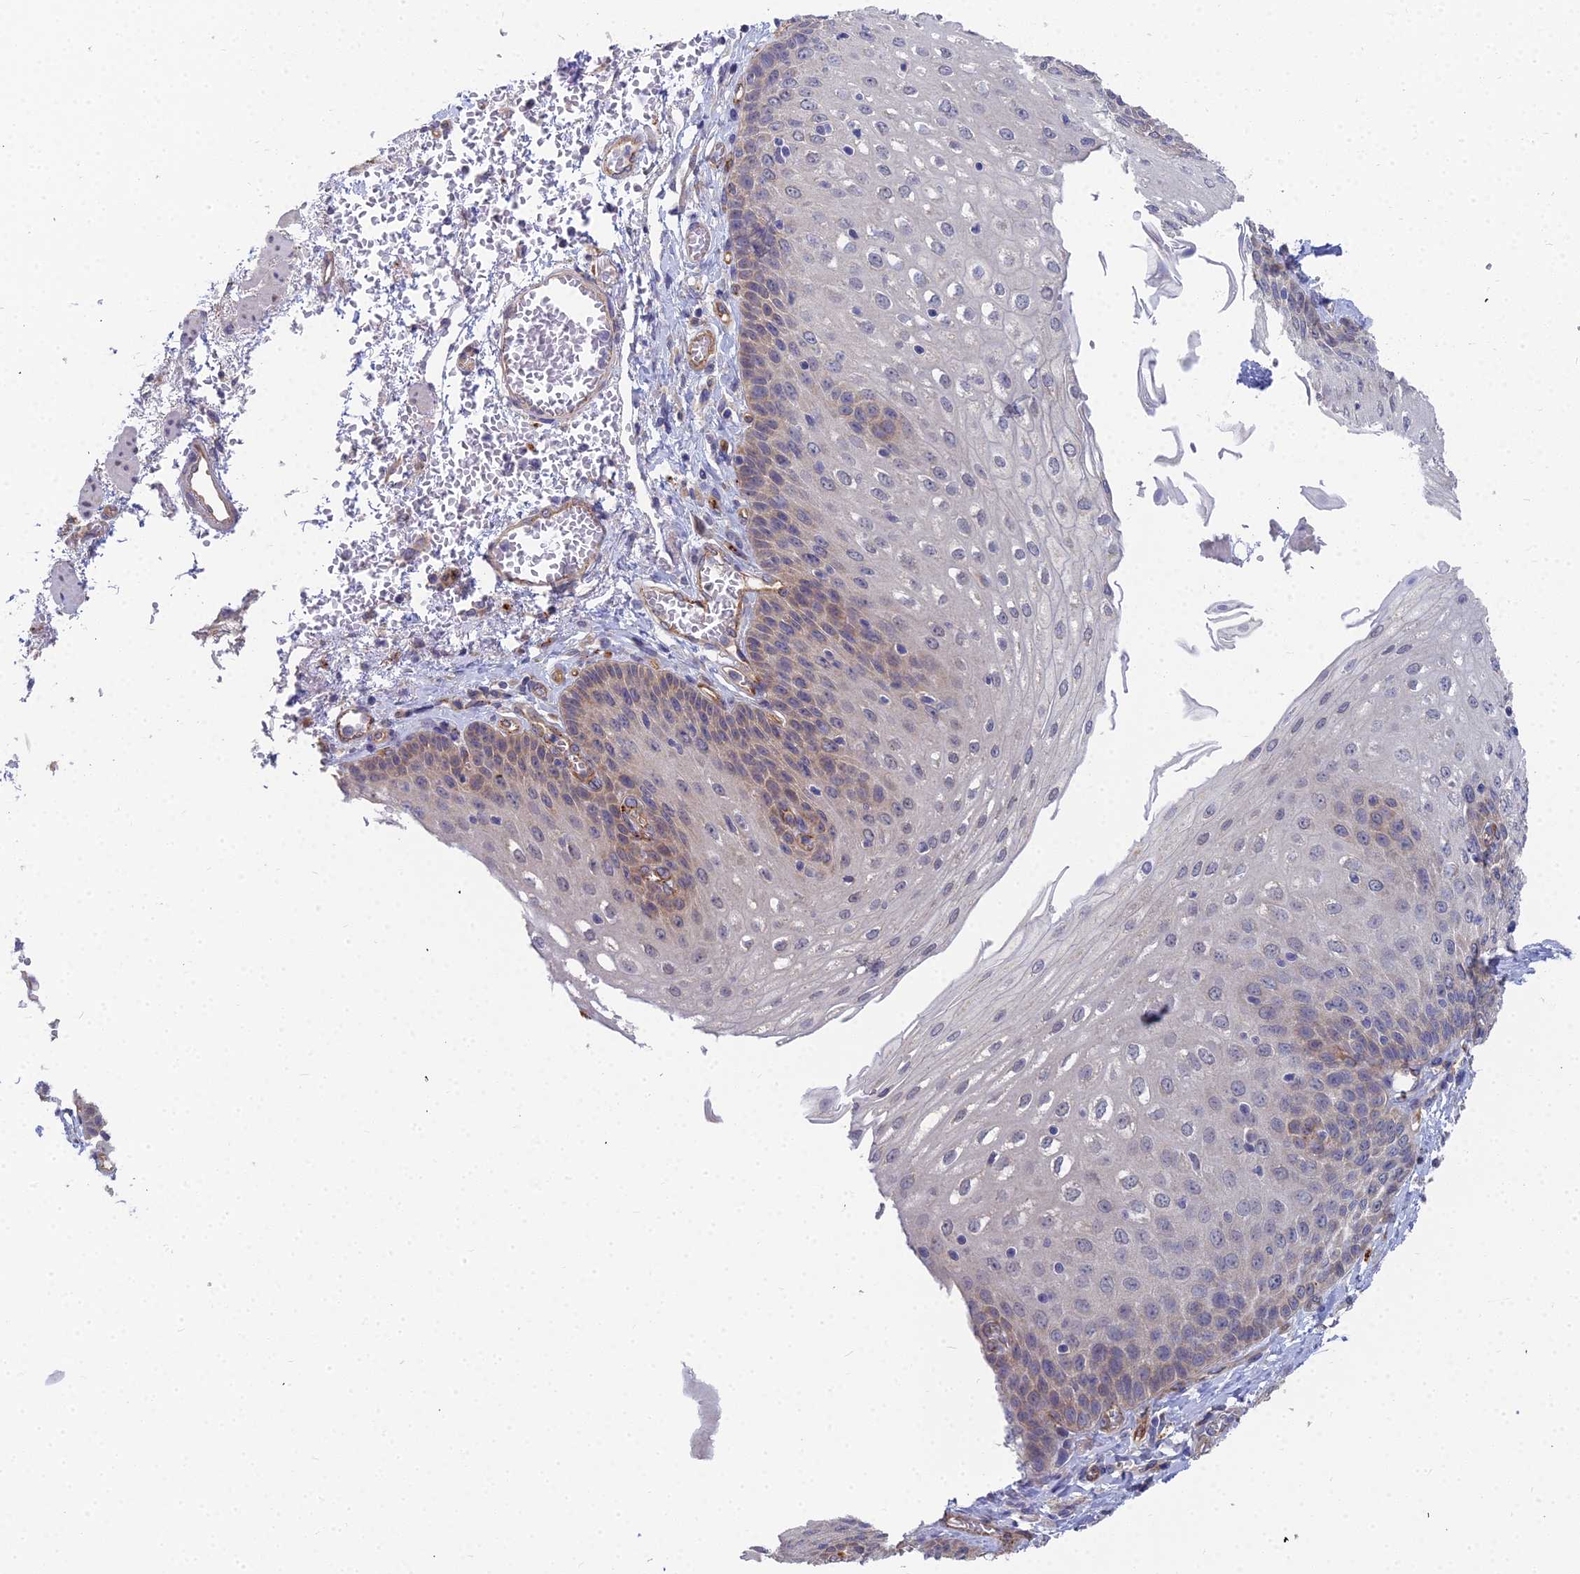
{"staining": {"intensity": "weak", "quantity": "<25%", "location": "cytoplasmic/membranous"}, "tissue": "esophagus", "cell_type": "Squamous epithelial cells", "image_type": "normal", "snomed": [{"axis": "morphology", "description": "Normal tissue, NOS"}, {"axis": "topography", "description": "Esophagus"}], "caption": "High magnification brightfield microscopy of unremarkable esophagus stained with DAB (3,3'-diaminobenzidine) (brown) and counterstained with hematoxylin (blue): squamous epithelial cells show no significant positivity.", "gene": "RDX", "patient": {"sex": "male", "age": 81}}